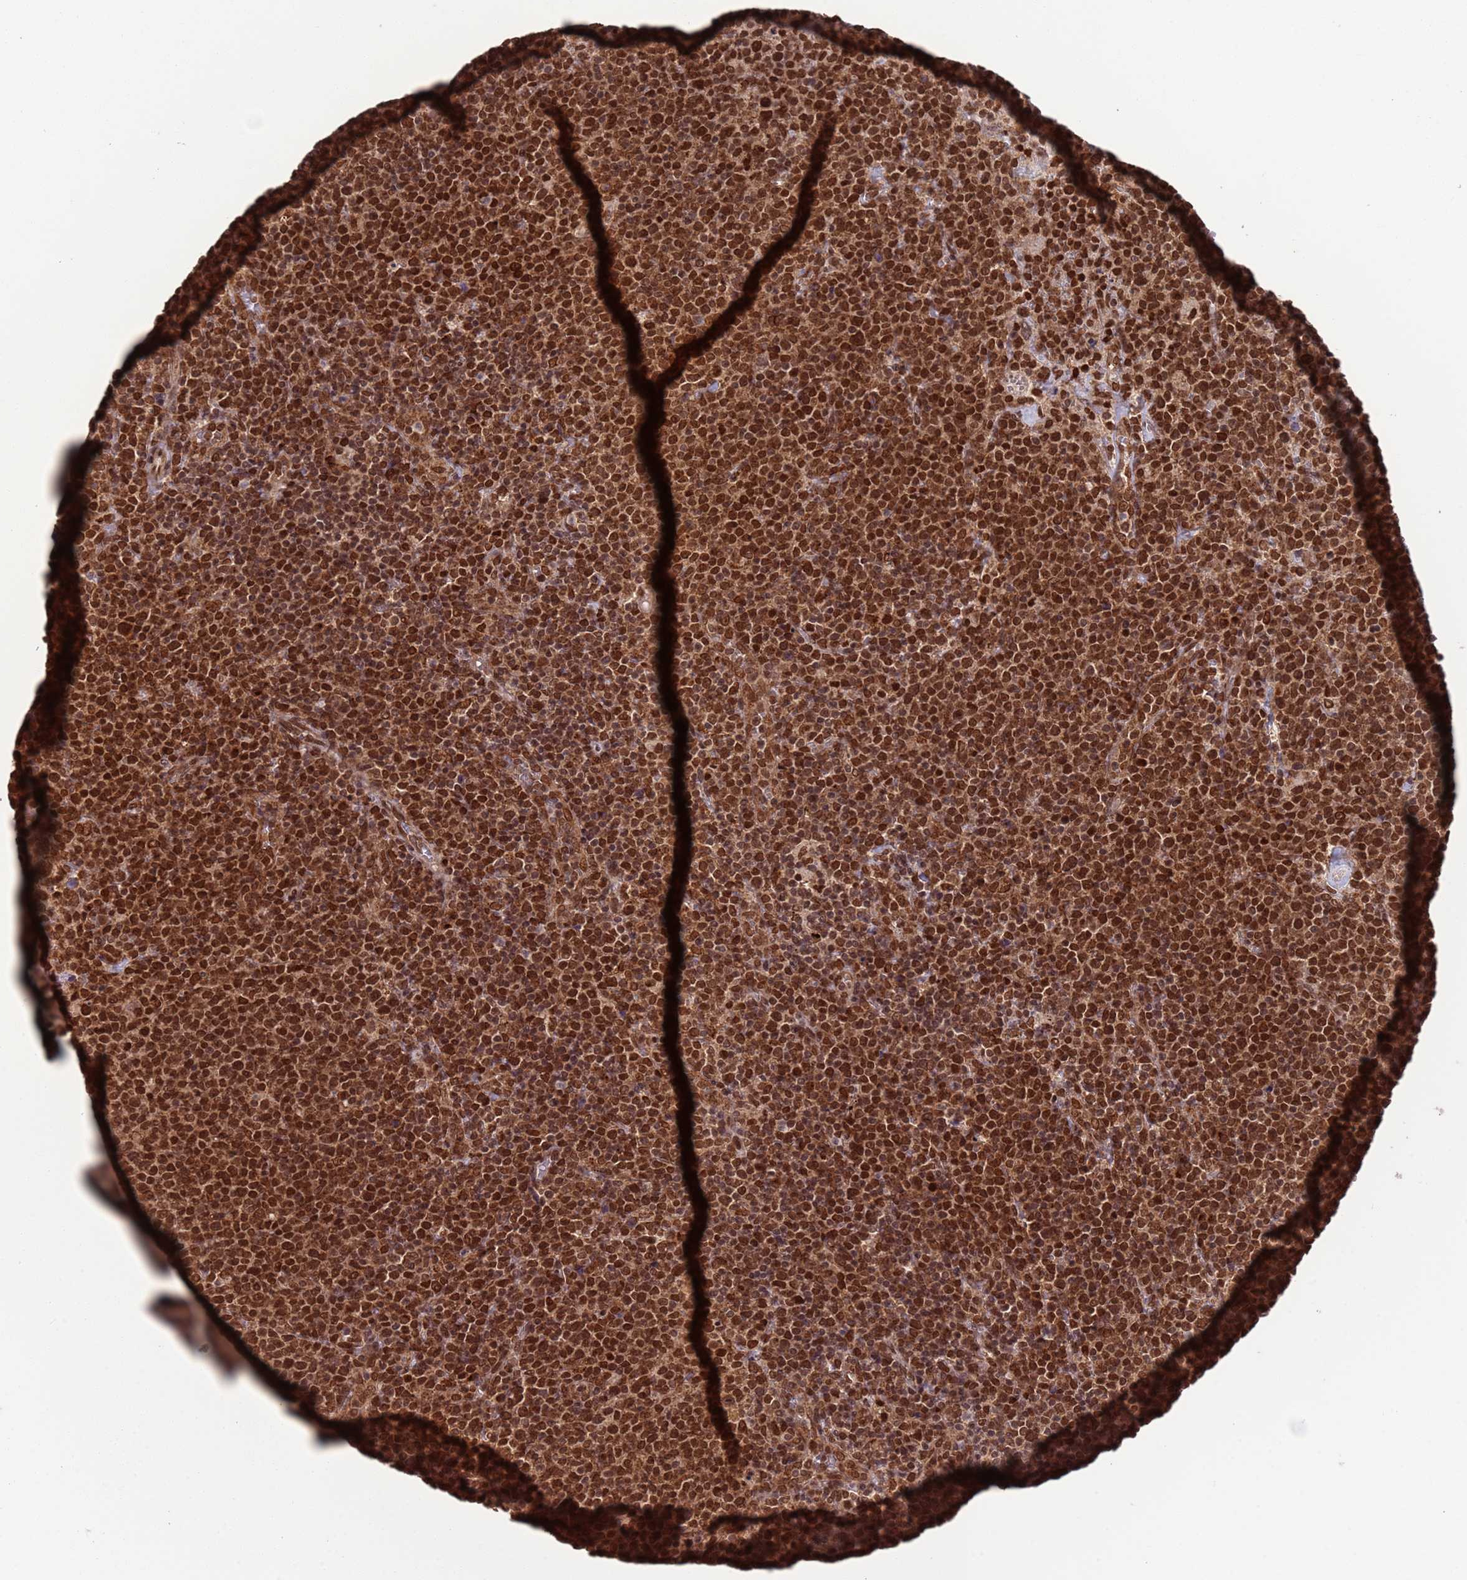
{"staining": {"intensity": "strong", "quantity": ">75%", "location": "cytoplasmic/membranous,nuclear"}, "tissue": "lymphoma", "cell_type": "Tumor cells", "image_type": "cancer", "snomed": [{"axis": "morphology", "description": "Malignant lymphoma, non-Hodgkin's type, High grade"}, {"axis": "topography", "description": "Lymph node"}], "caption": "Malignant lymphoma, non-Hodgkin's type (high-grade) was stained to show a protein in brown. There is high levels of strong cytoplasmic/membranous and nuclear expression in approximately >75% of tumor cells.", "gene": "FUBP3", "patient": {"sex": "male", "age": 61}}